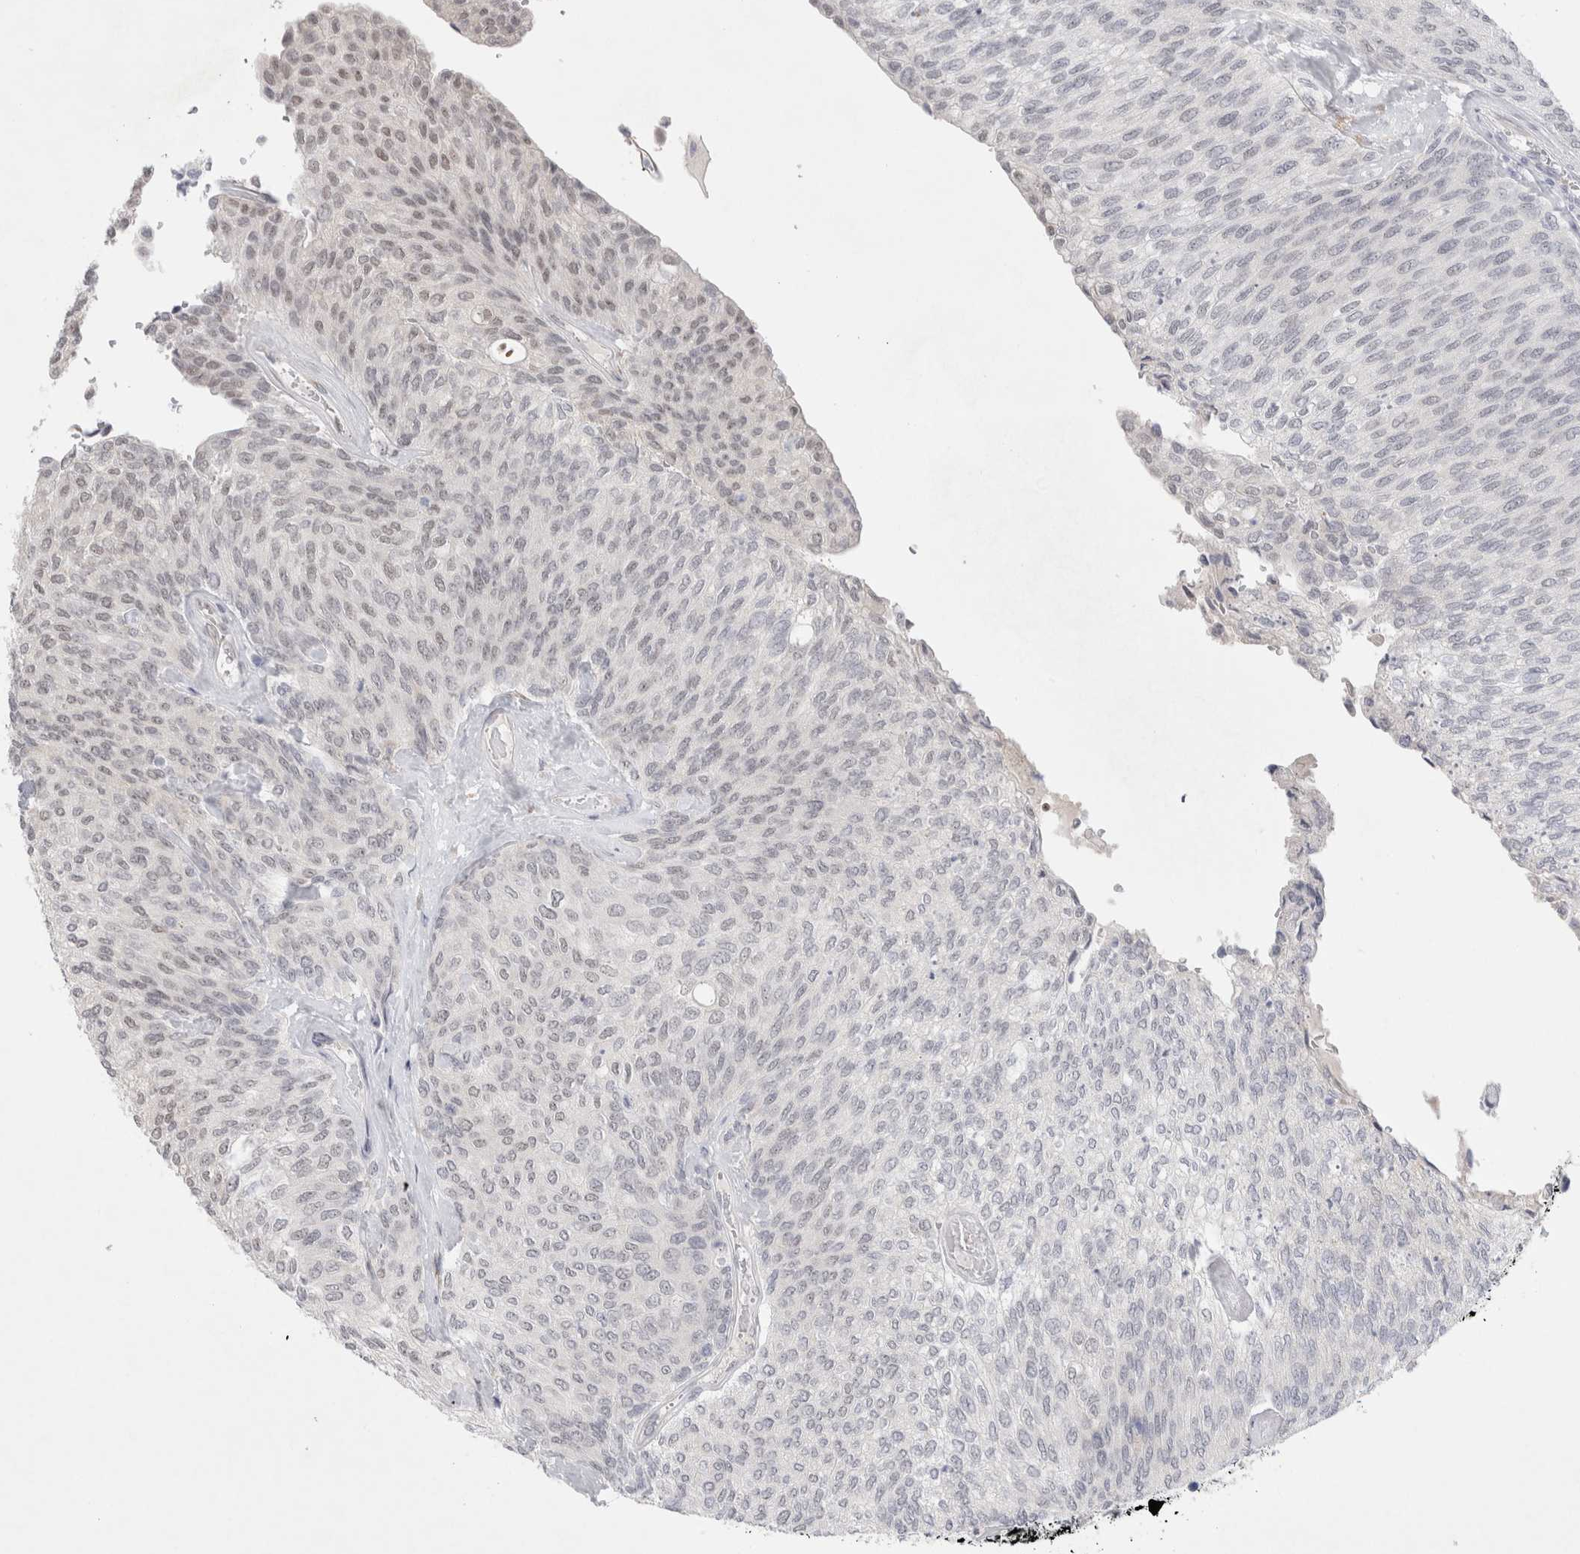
{"staining": {"intensity": "weak", "quantity": "<25%", "location": "nuclear"}, "tissue": "urothelial cancer", "cell_type": "Tumor cells", "image_type": "cancer", "snomed": [{"axis": "morphology", "description": "Urothelial carcinoma, Low grade"}, {"axis": "topography", "description": "Urinary bladder"}], "caption": "Immunohistochemistry (IHC) of urothelial carcinoma (low-grade) reveals no expression in tumor cells.", "gene": "TRMT1L", "patient": {"sex": "female", "age": 79}}